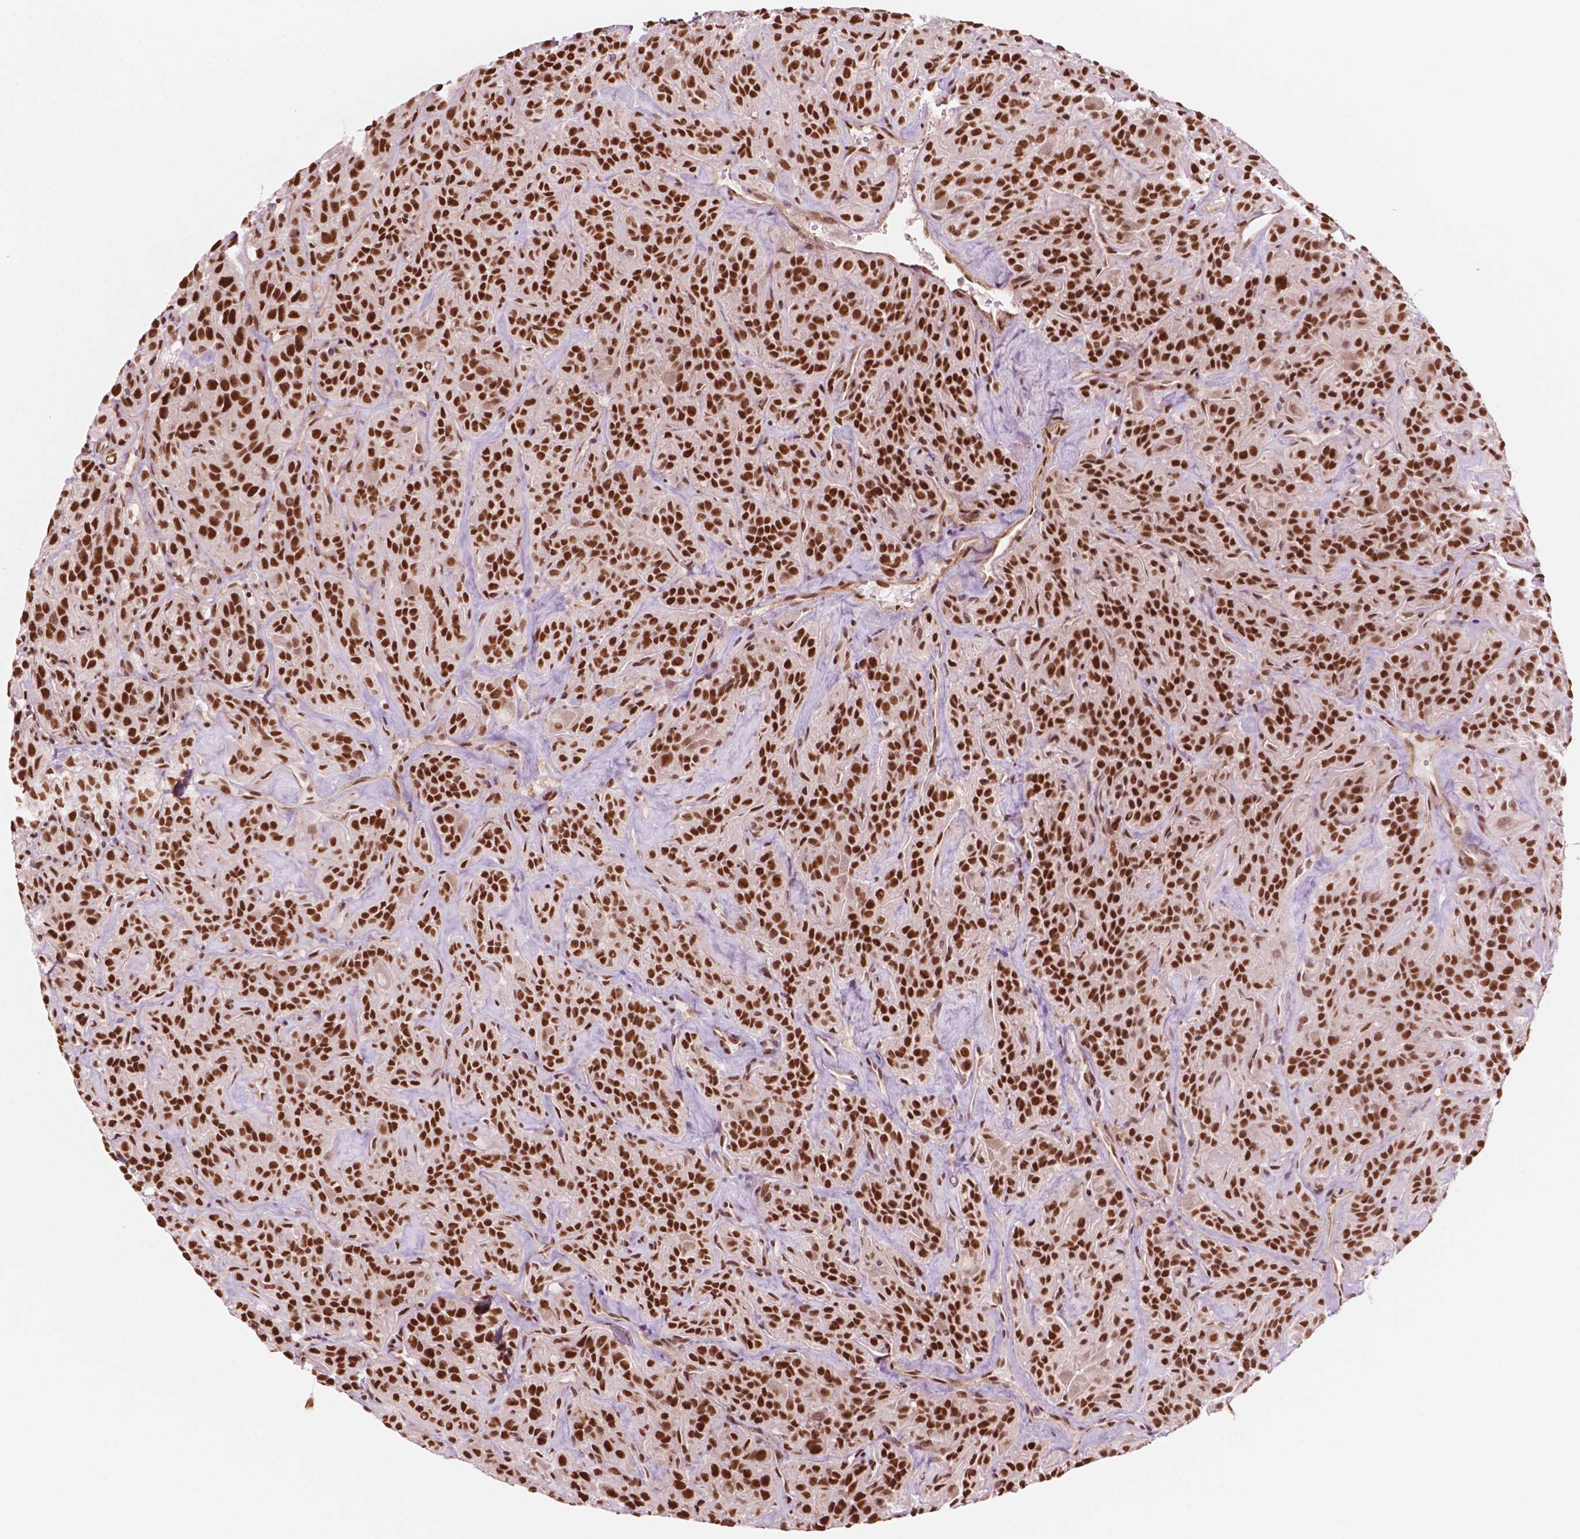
{"staining": {"intensity": "strong", "quantity": ">75%", "location": "nuclear"}, "tissue": "thyroid cancer", "cell_type": "Tumor cells", "image_type": "cancer", "snomed": [{"axis": "morphology", "description": "Papillary adenocarcinoma, NOS"}, {"axis": "topography", "description": "Thyroid gland"}], "caption": "Thyroid papillary adenocarcinoma stained with a protein marker reveals strong staining in tumor cells.", "gene": "GTF3C5", "patient": {"sex": "female", "age": 45}}